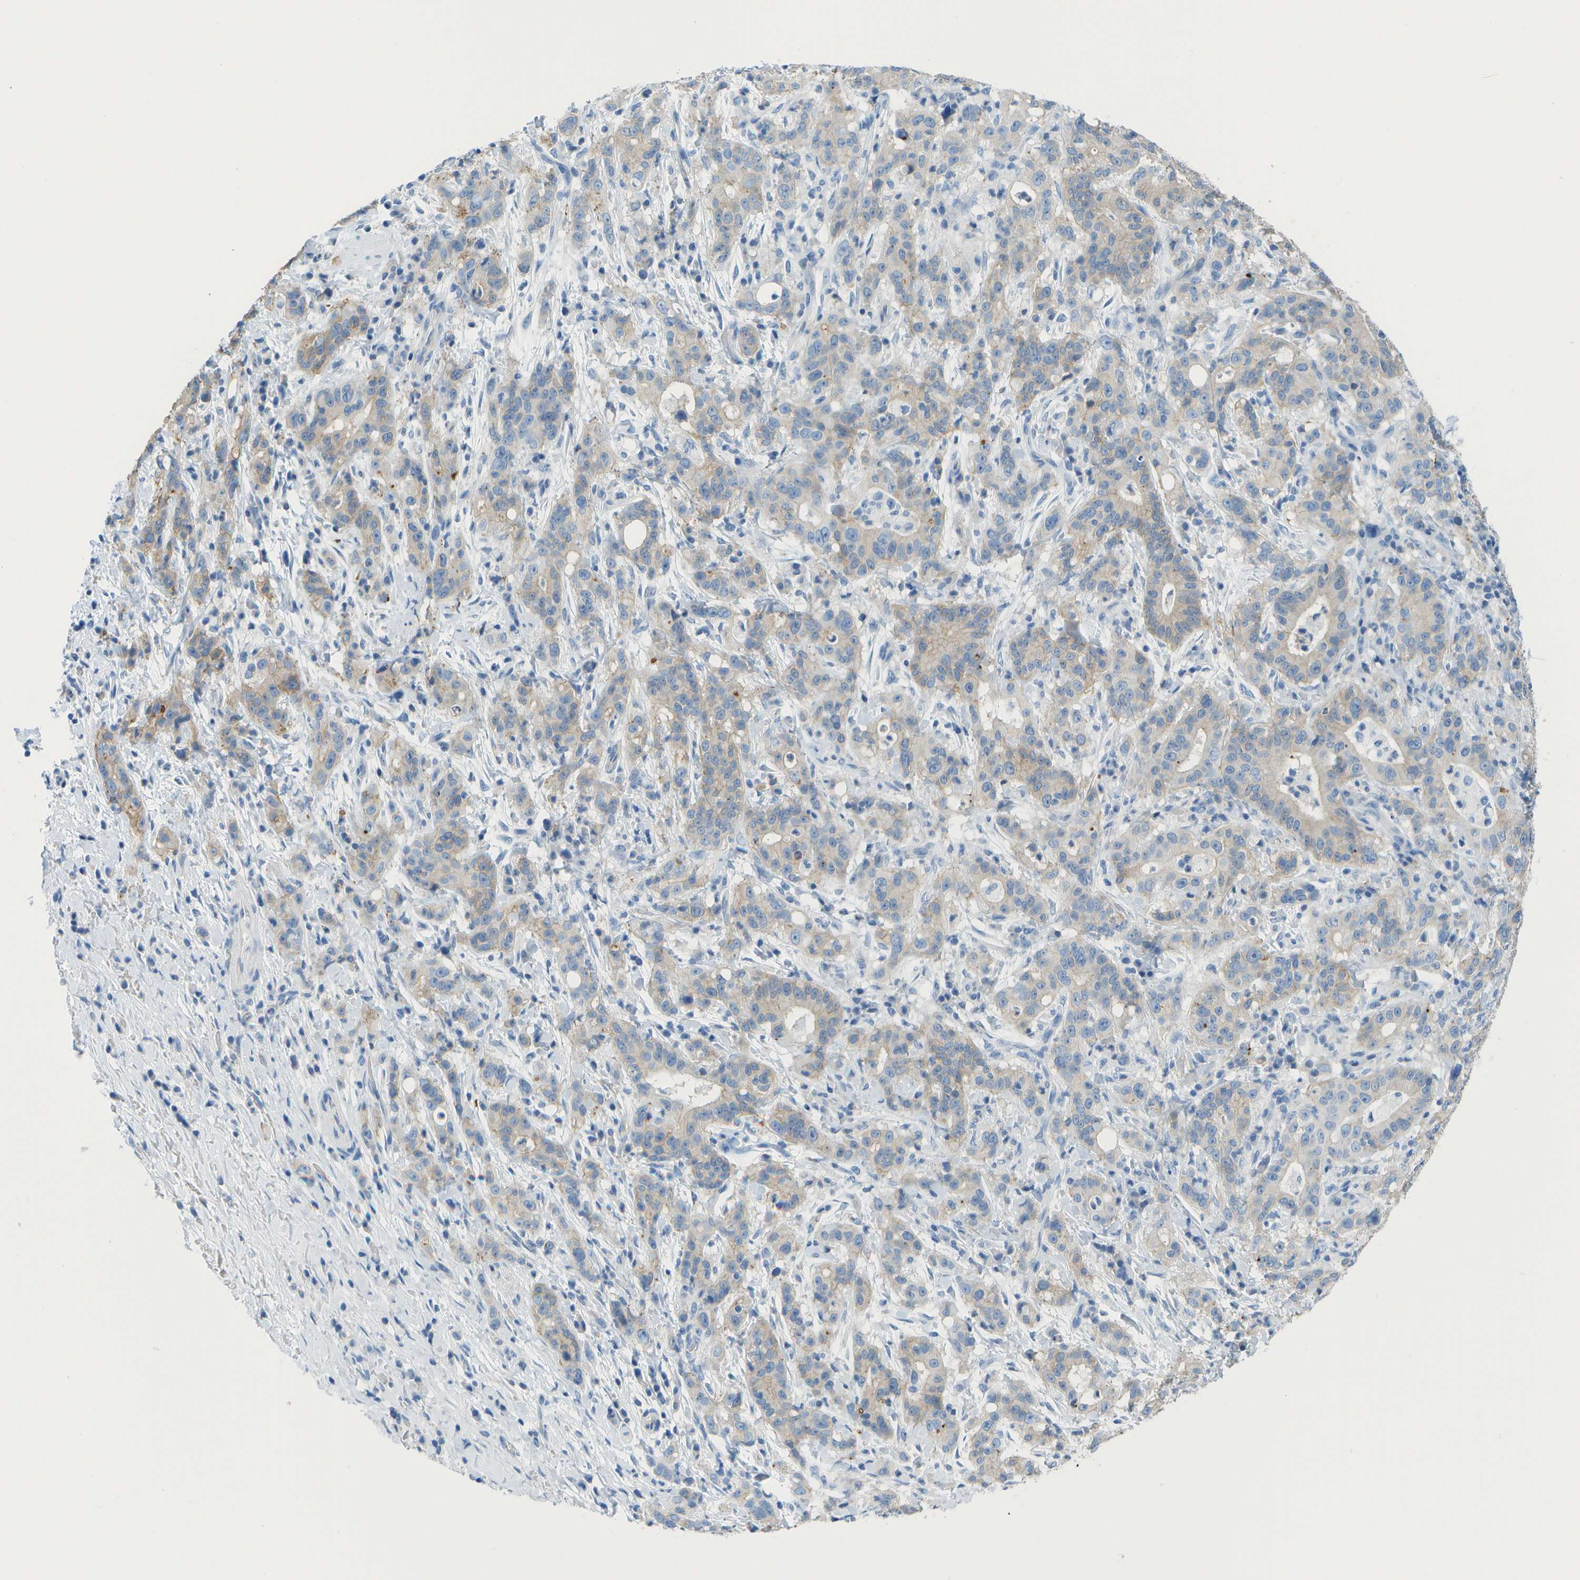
{"staining": {"intensity": "weak", "quantity": "25%-75%", "location": "cytoplasmic/membranous"}, "tissue": "liver cancer", "cell_type": "Tumor cells", "image_type": "cancer", "snomed": [{"axis": "morphology", "description": "Cholangiocarcinoma"}, {"axis": "topography", "description": "Liver"}], "caption": "Liver cancer stained for a protein exhibits weak cytoplasmic/membranous positivity in tumor cells. (Stains: DAB (3,3'-diaminobenzidine) in brown, nuclei in blue, Microscopy: brightfield microscopy at high magnification).", "gene": "CD46", "patient": {"sex": "female", "age": 38}}